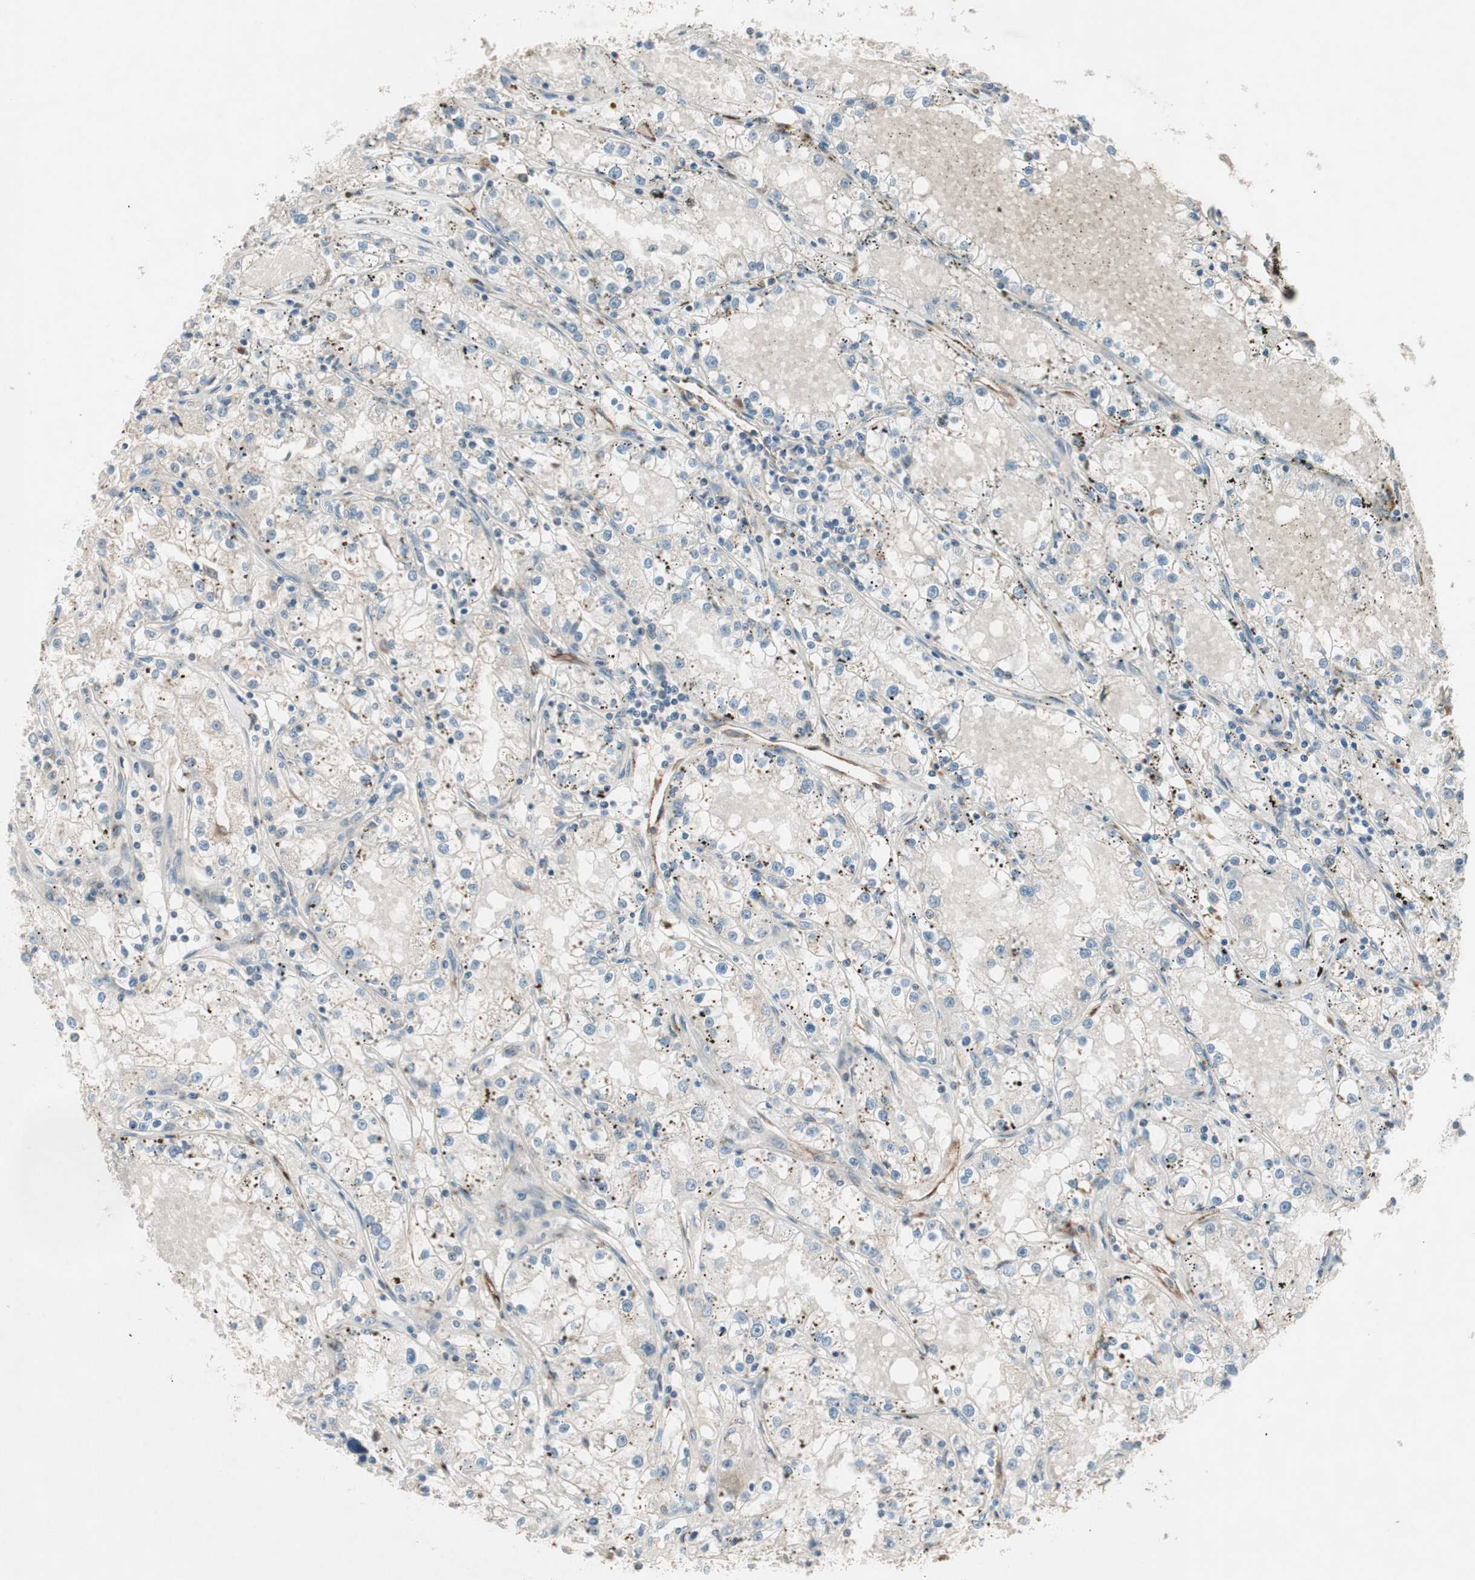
{"staining": {"intensity": "negative", "quantity": "none", "location": "none"}, "tissue": "renal cancer", "cell_type": "Tumor cells", "image_type": "cancer", "snomed": [{"axis": "morphology", "description": "Adenocarcinoma, NOS"}, {"axis": "topography", "description": "Kidney"}], "caption": "Immunohistochemical staining of renal adenocarcinoma shows no significant positivity in tumor cells.", "gene": "FGFR4", "patient": {"sex": "male", "age": 56}}